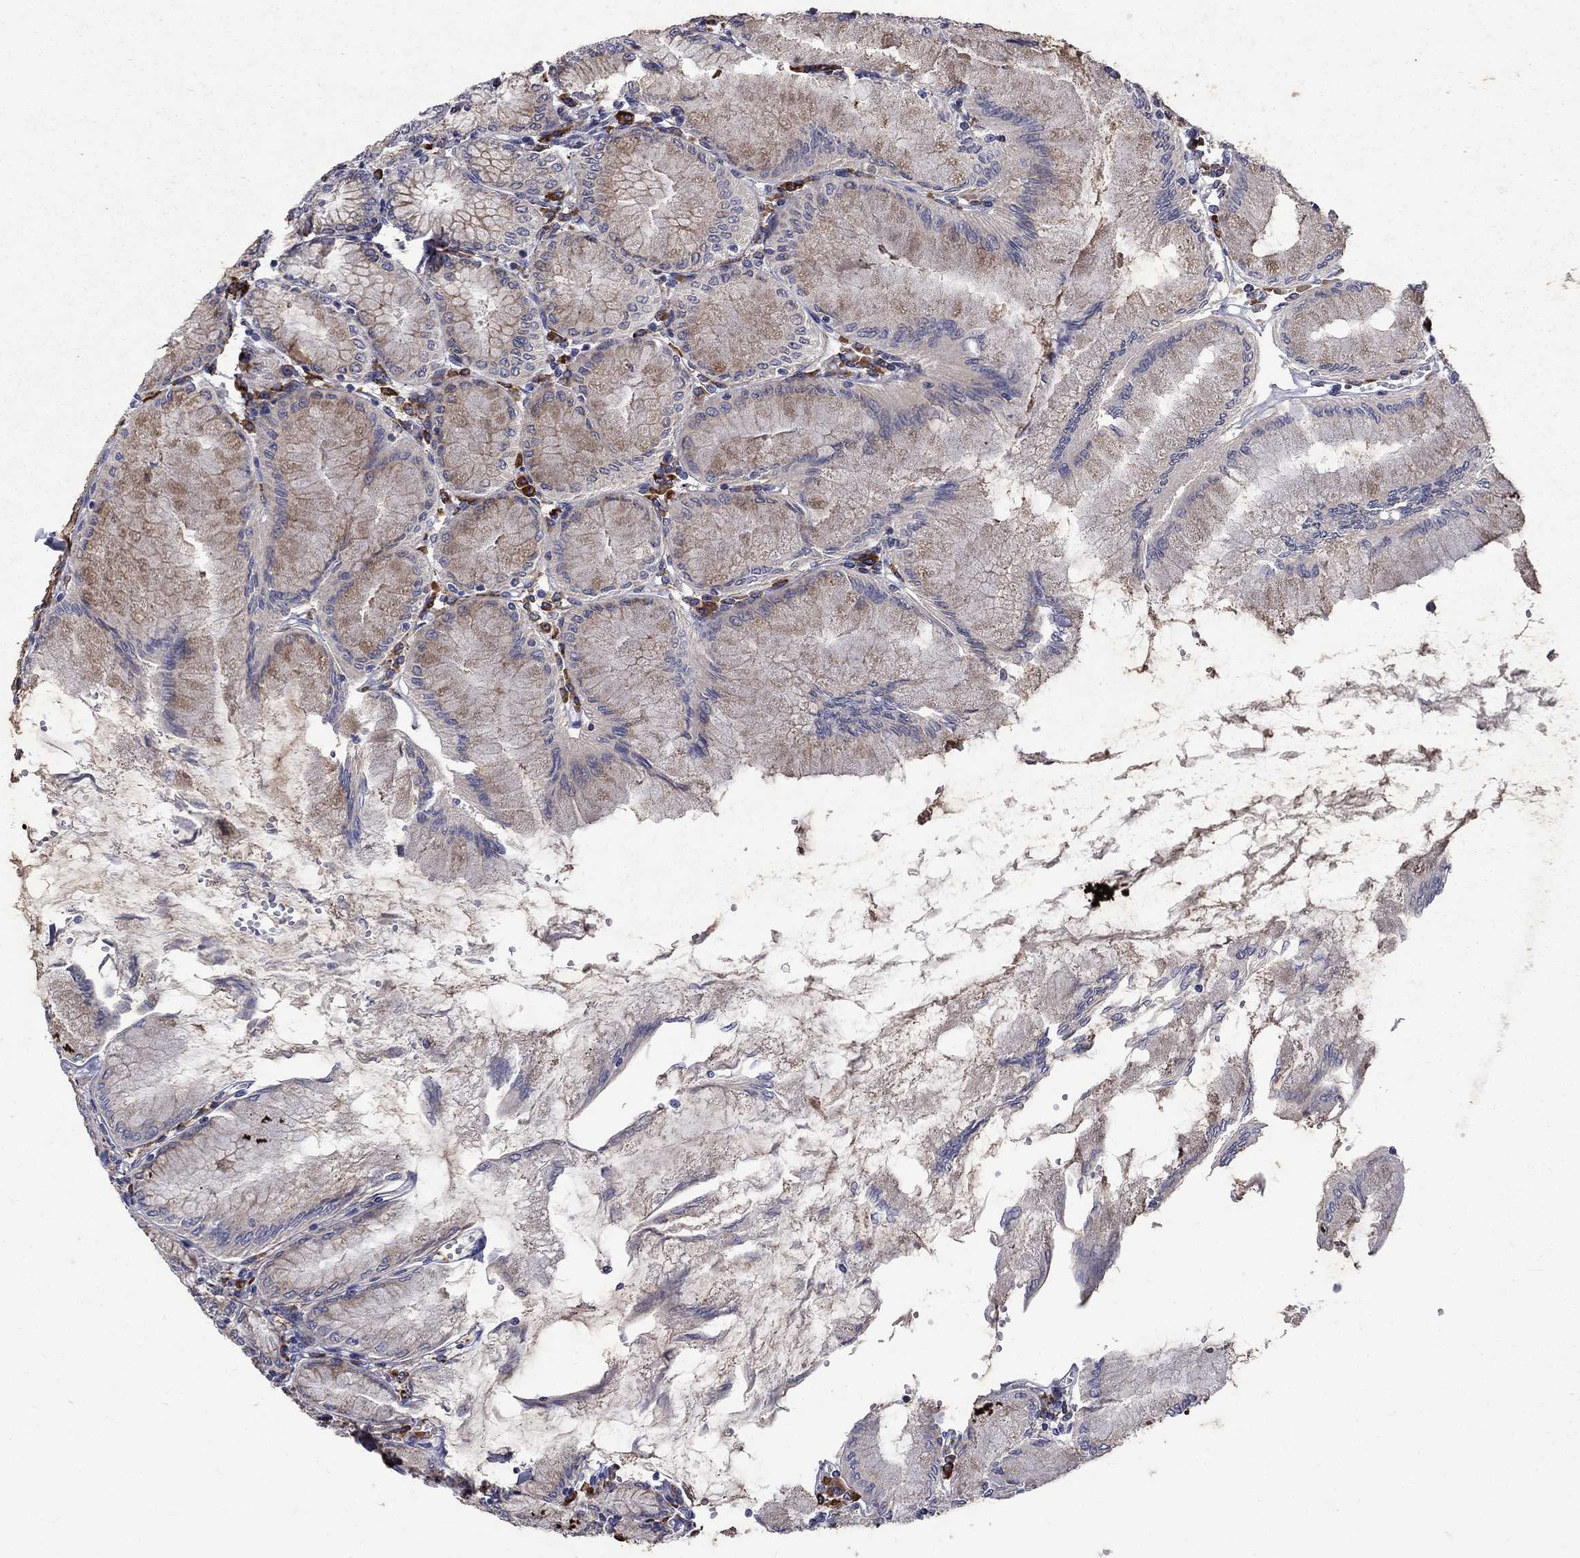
{"staining": {"intensity": "strong", "quantity": "25%-75%", "location": "cytoplasmic/membranous"}, "tissue": "stomach", "cell_type": "Glandular cells", "image_type": "normal", "snomed": [{"axis": "morphology", "description": "Normal tissue, NOS"}, {"axis": "topography", "description": "Skeletal muscle"}, {"axis": "topography", "description": "Stomach"}], "caption": "High-magnification brightfield microscopy of unremarkable stomach stained with DAB (3,3'-diaminobenzidine) (brown) and counterstained with hematoxylin (blue). glandular cells exhibit strong cytoplasmic/membranous expression is appreciated in about25%-75% of cells.", "gene": "ASNS", "patient": {"sex": "female", "age": 57}}